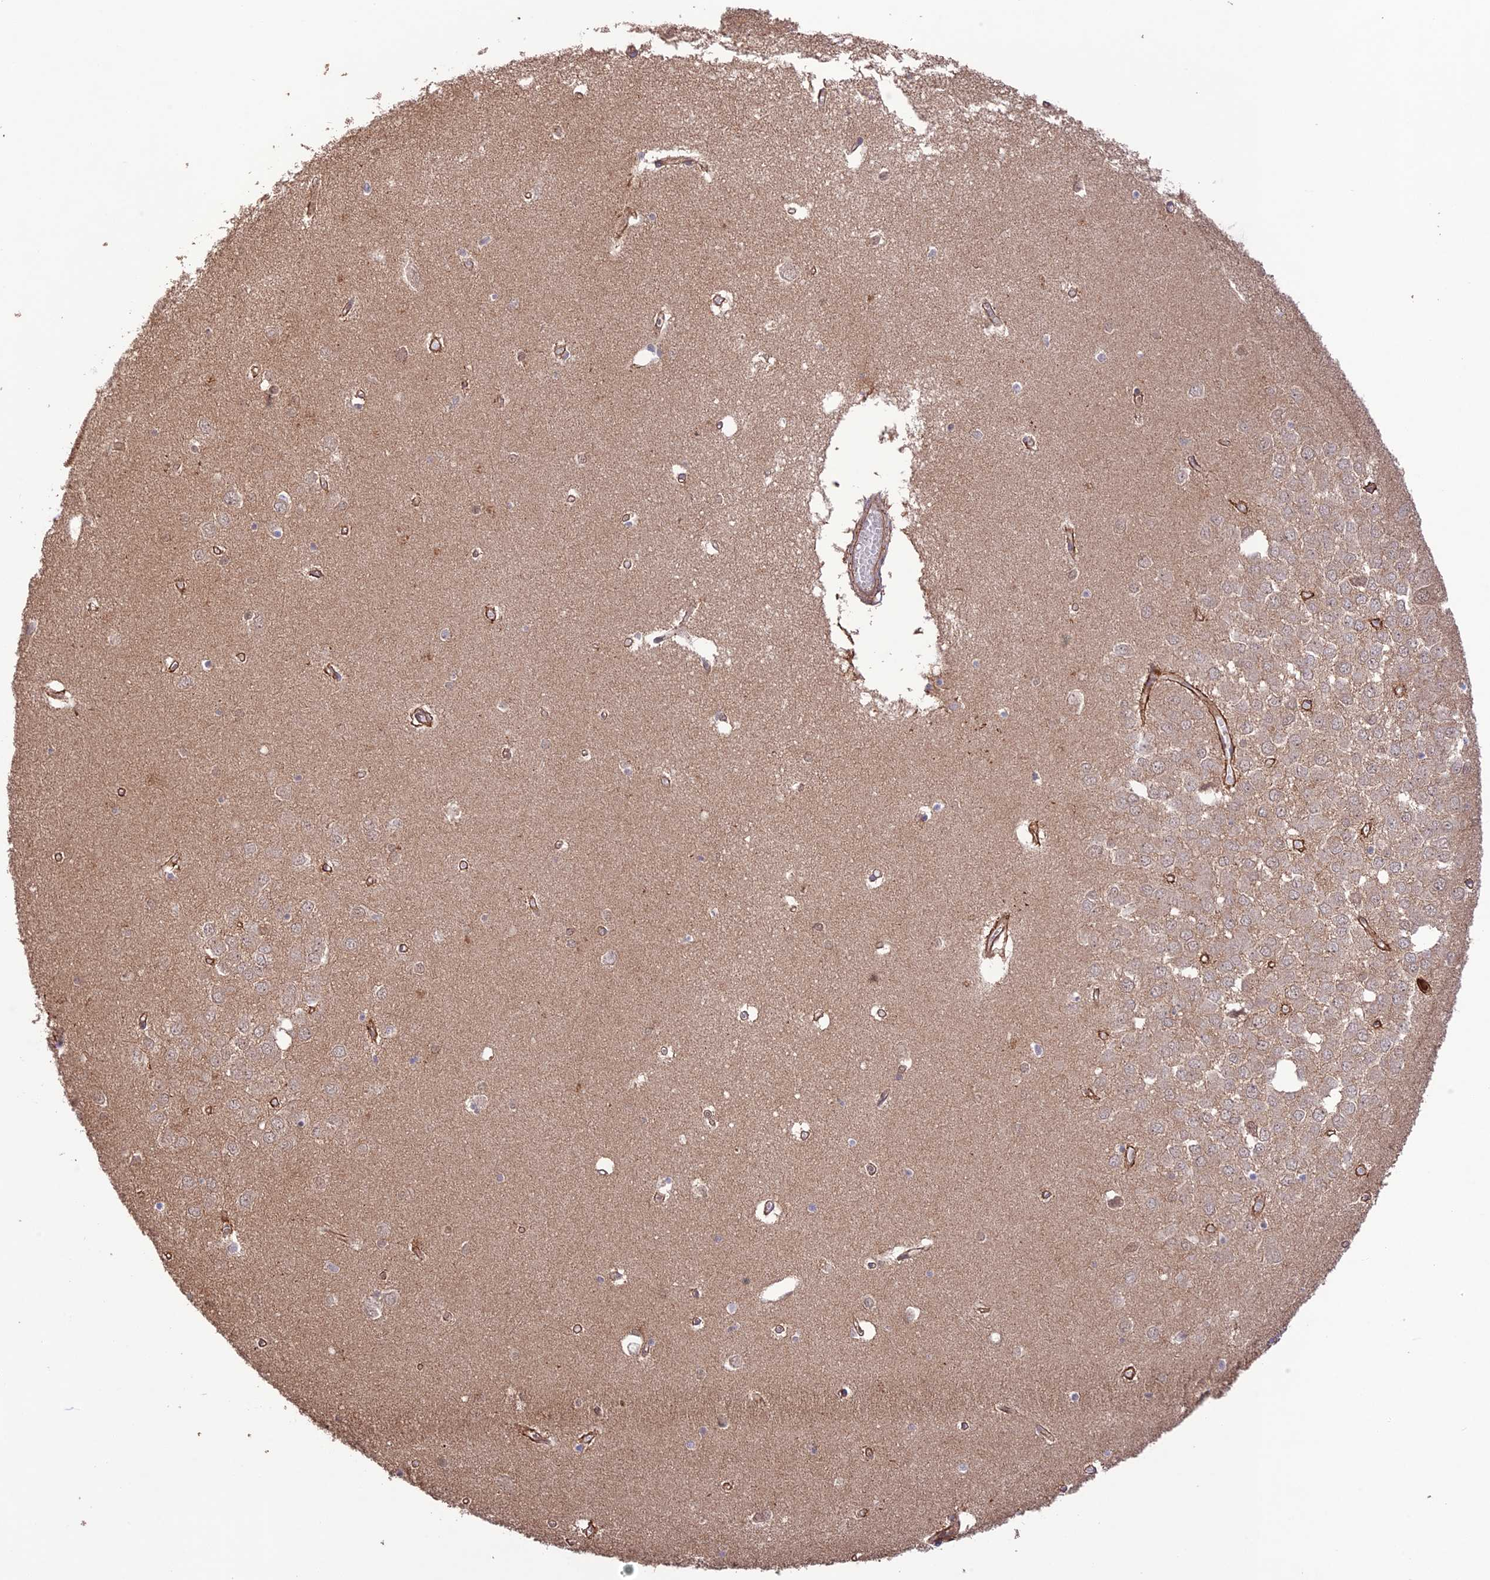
{"staining": {"intensity": "negative", "quantity": "none", "location": "none"}, "tissue": "hippocampus", "cell_type": "Glial cells", "image_type": "normal", "snomed": [{"axis": "morphology", "description": "Normal tissue, NOS"}, {"axis": "topography", "description": "Hippocampus"}], "caption": "This histopathology image is of benign hippocampus stained with immunohistochemistry to label a protein in brown with the nuclei are counter-stained blue. There is no positivity in glial cells. (DAB IHC, high magnification).", "gene": "FCHSD1", "patient": {"sex": "male", "age": 70}}